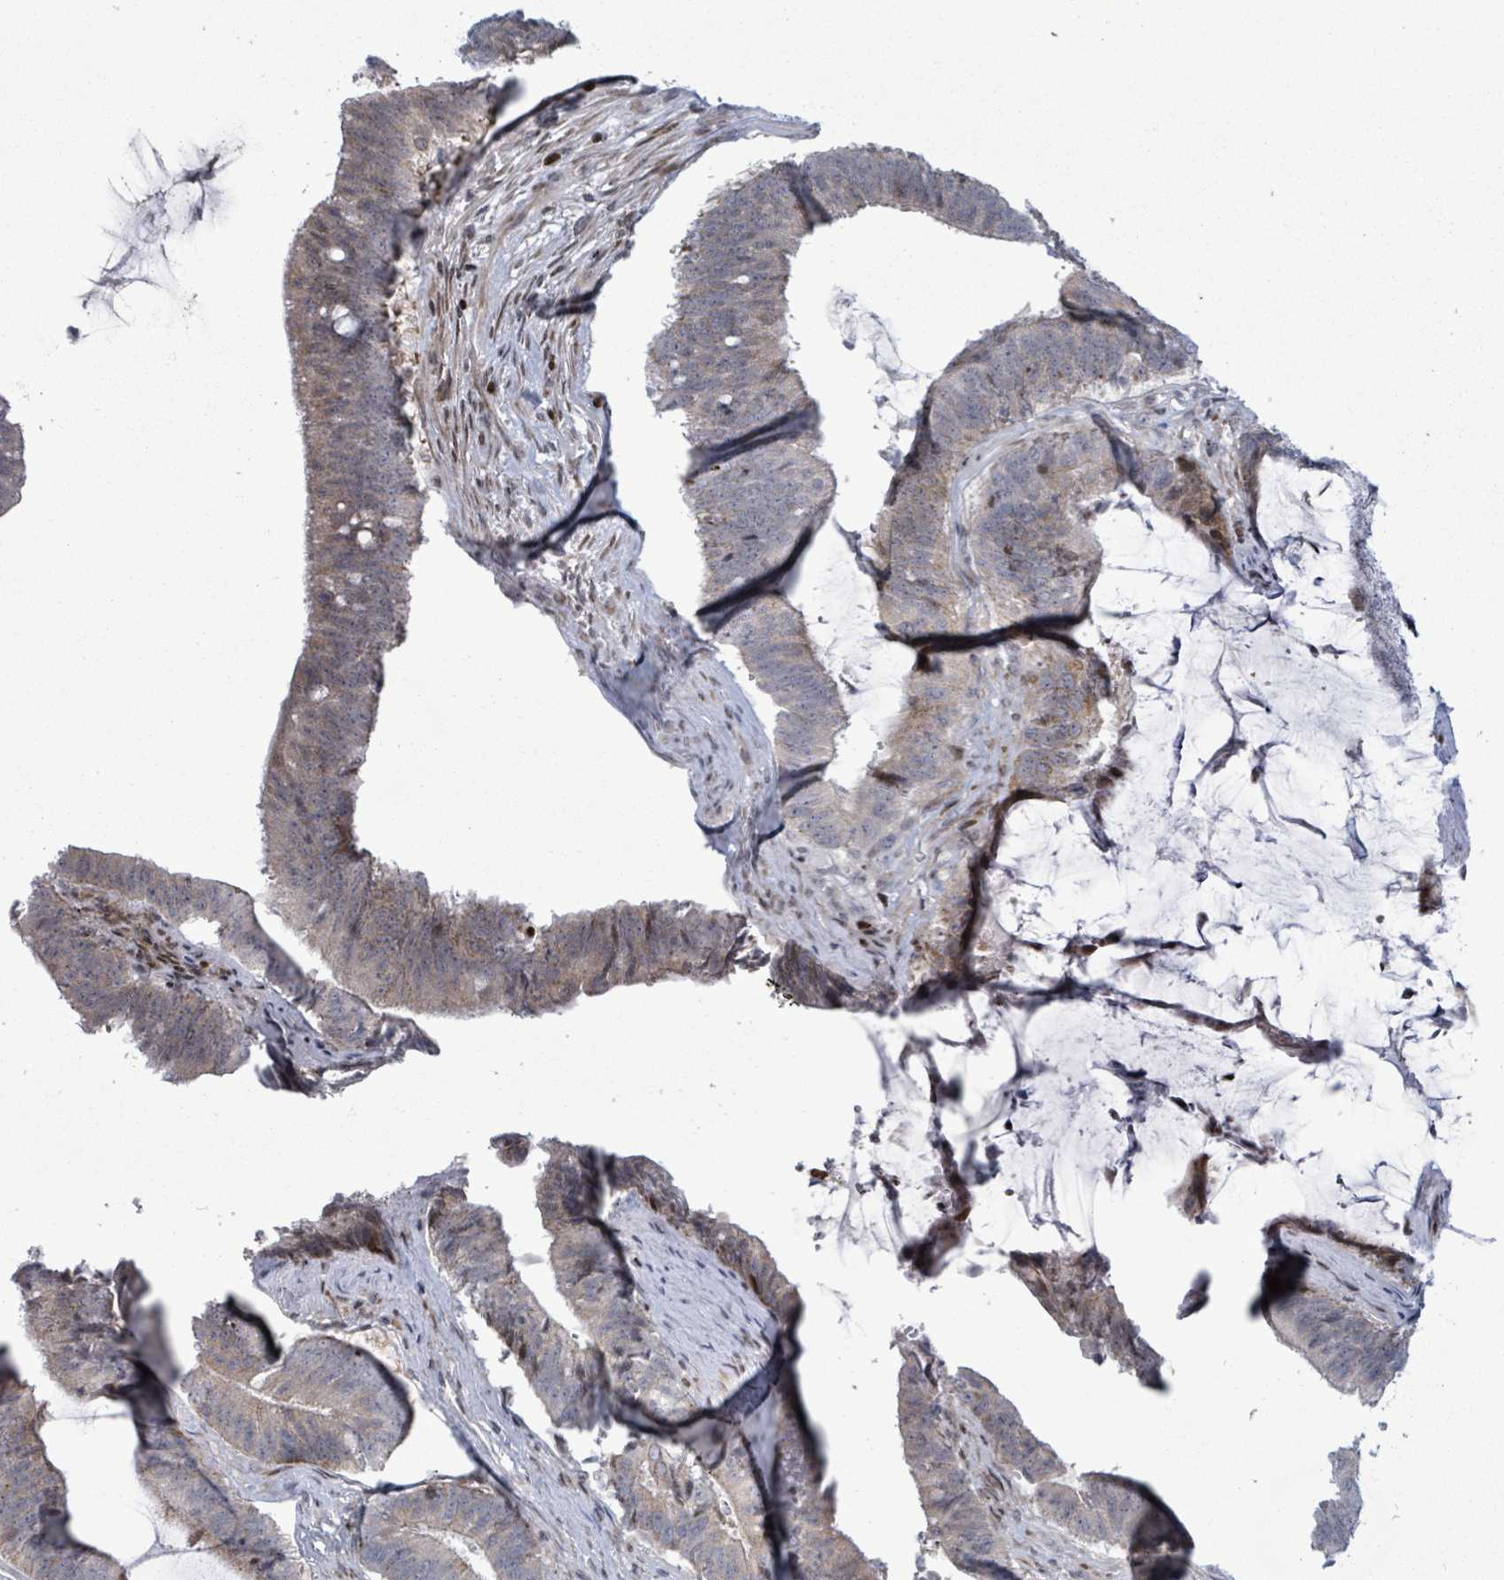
{"staining": {"intensity": "weak", "quantity": "25%-75%", "location": "cytoplasmic/membranous"}, "tissue": "colorectal cancer", "cell_type": "Tumor cells", "image_type": "cancer", "snomed": [{"axis": "morphology", "description": "Adenocarcinoma, NOS"}, {"axis": "topography", "description": "Colon"}], "caption": "An image of colorectal cancer (adenocarcinoma) stained for a protein shows weak cytoplasmic/membranous brown staining in tumor cells. (DAB (3,3'-diaminobenzidine) IHC with brightfield microscopy, high magnification).", "gene": "FNDC4", "patient": {"sex": "female", "age": 43}}